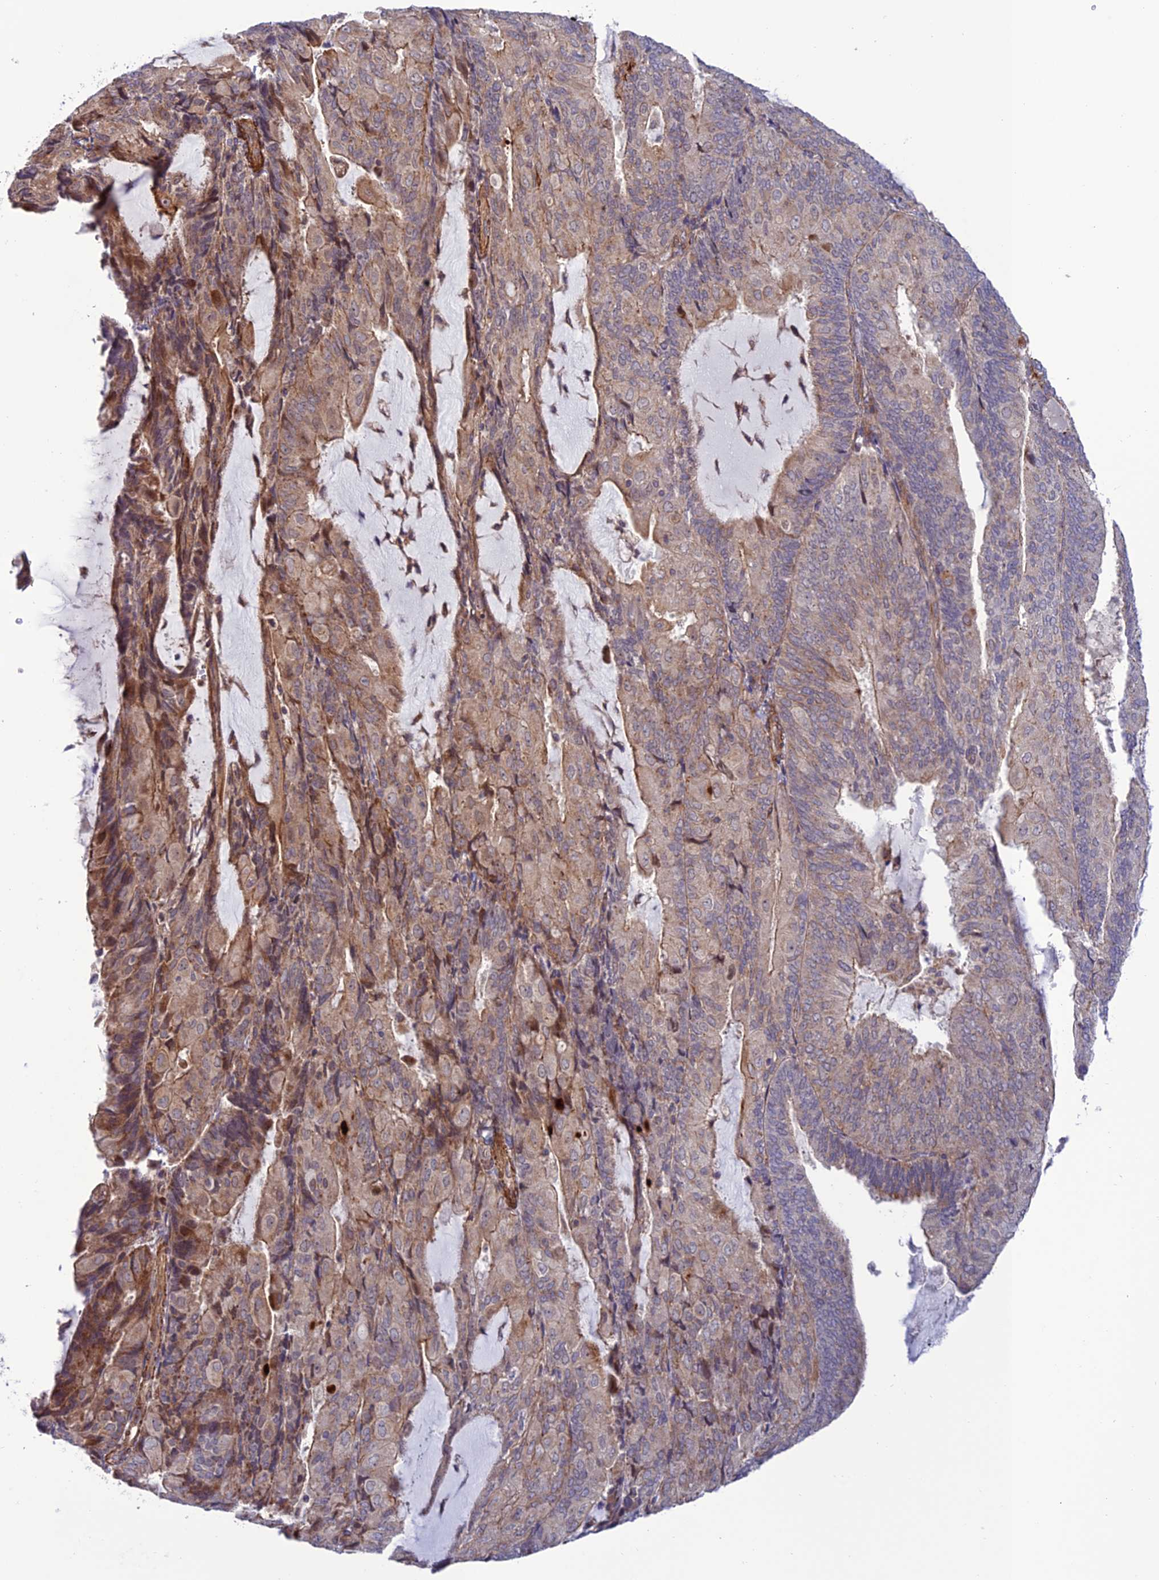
{"staining": {"intensity": "weak", "quantity": "25%-75%", "location": "cytoplasmic/membranous"}, "tissue": "endometrial cancer", "cell_type": "Tumor cells", "image_type": "cancer", "snomed": [{"axis": "morphology", "description": "Adenocarcinoma, NOS"}, {"axis": "topography", "description": "Endometrium"}], "caption": "Adenocarcinoma (endometrial) stained with a protein marker demonstrates weak staining in tumor cells.", "gene": "TNIP3", "patient": {"sex": "female", "age": 81}}